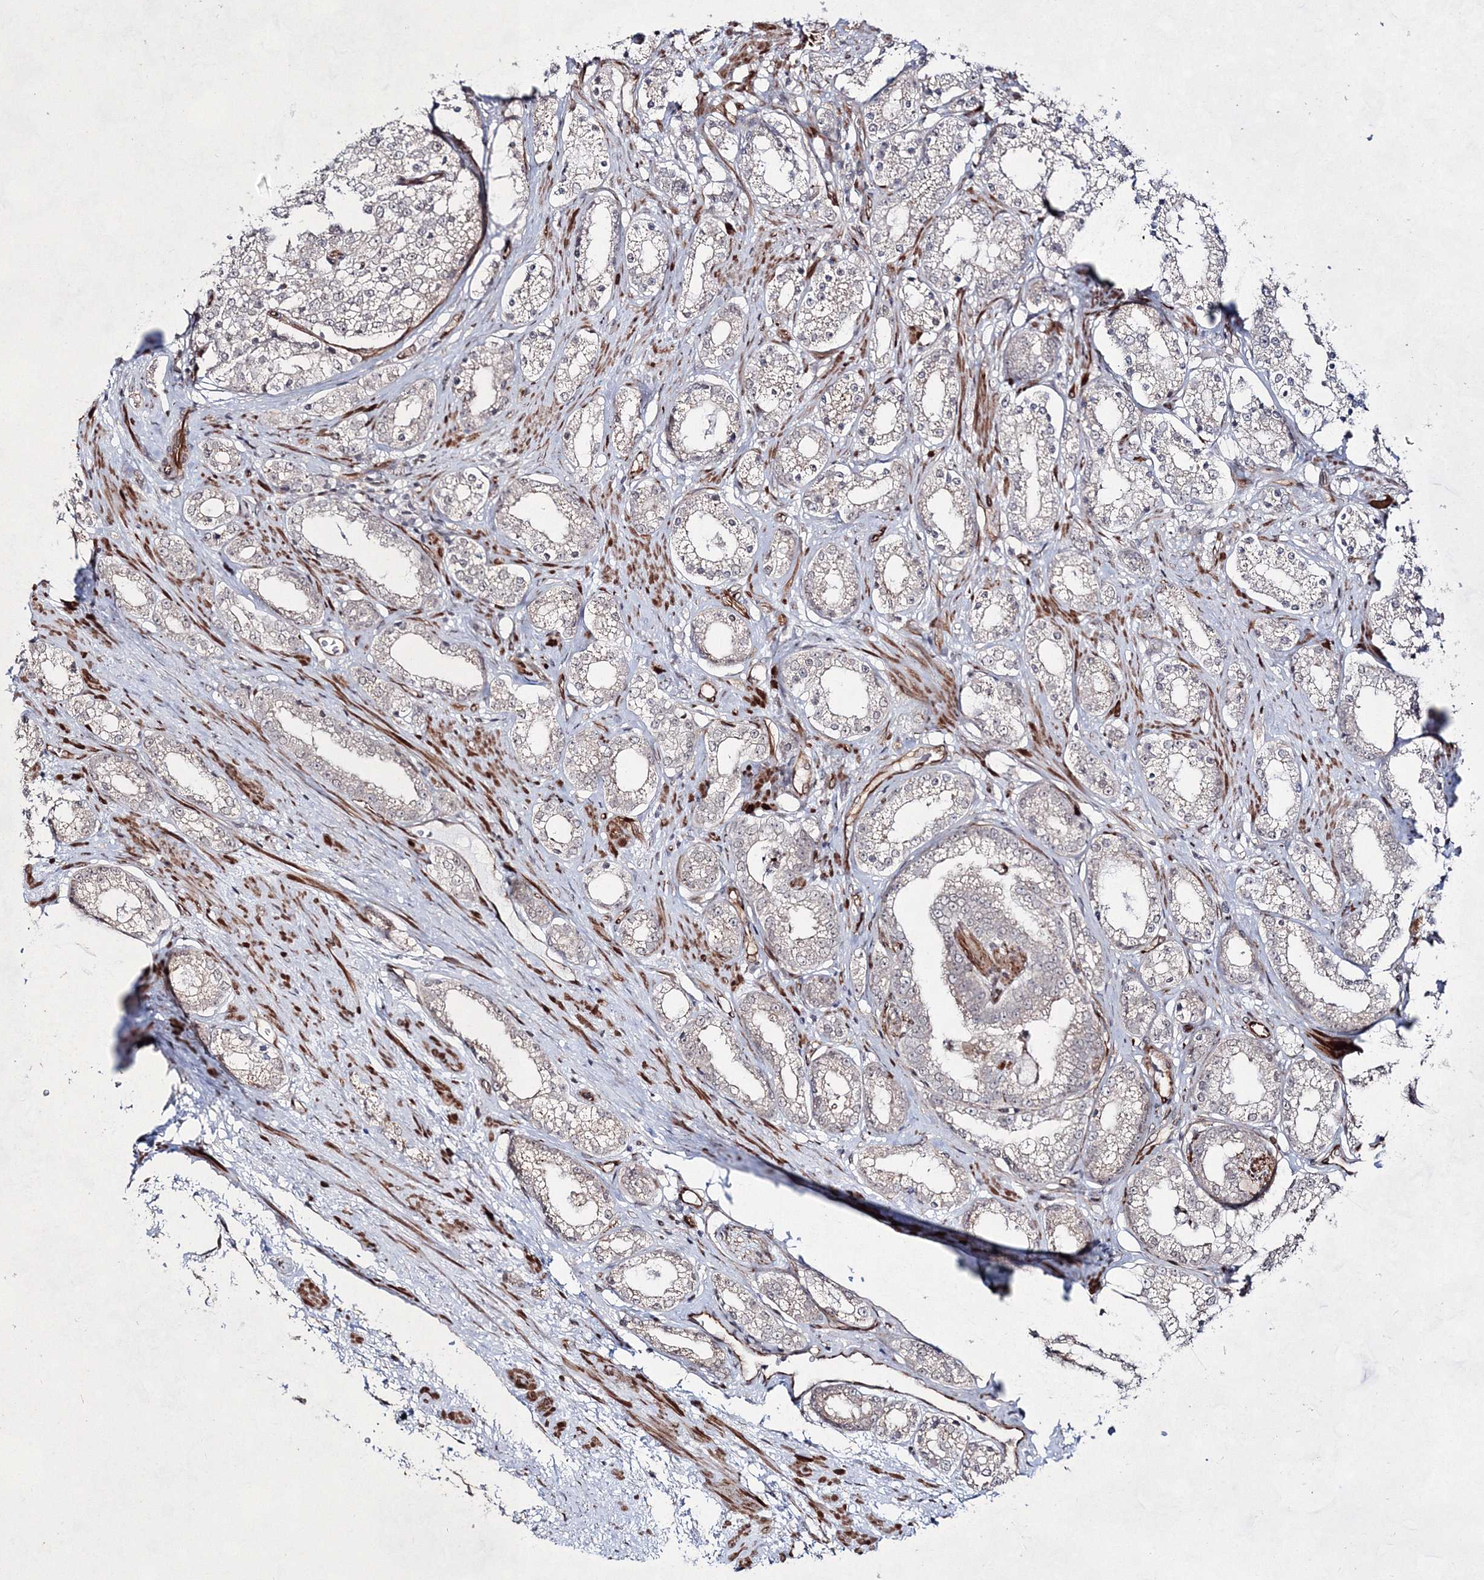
{"staining": {"intensity": "negative", "quantity": "none", "location": "none"}, "tissue": "prostate cancer", "cell_type": "Tumor cells", "image_type": "cancer", "snomed": [{"axis": "morphology", "description": "Normal tissue, NOS"}, {"axis": "morphology", "description": "Adenocarcinoma, High grade"}, {"axis": "topography", "description": "Prostate"}], "caption": "Immunohistochemistry (IHC) image of neoplastic tissue: human prostate cancer stained with DAB (3,3'-diaminobenzidine) reveals no significant protein staining in tumor cells. (DAB immunohistochemistry (IHC) visualized using brightfield microscopy, high magnification).", "gene": "SNIP1", "patient": {"sex": "male", "age": 83}}